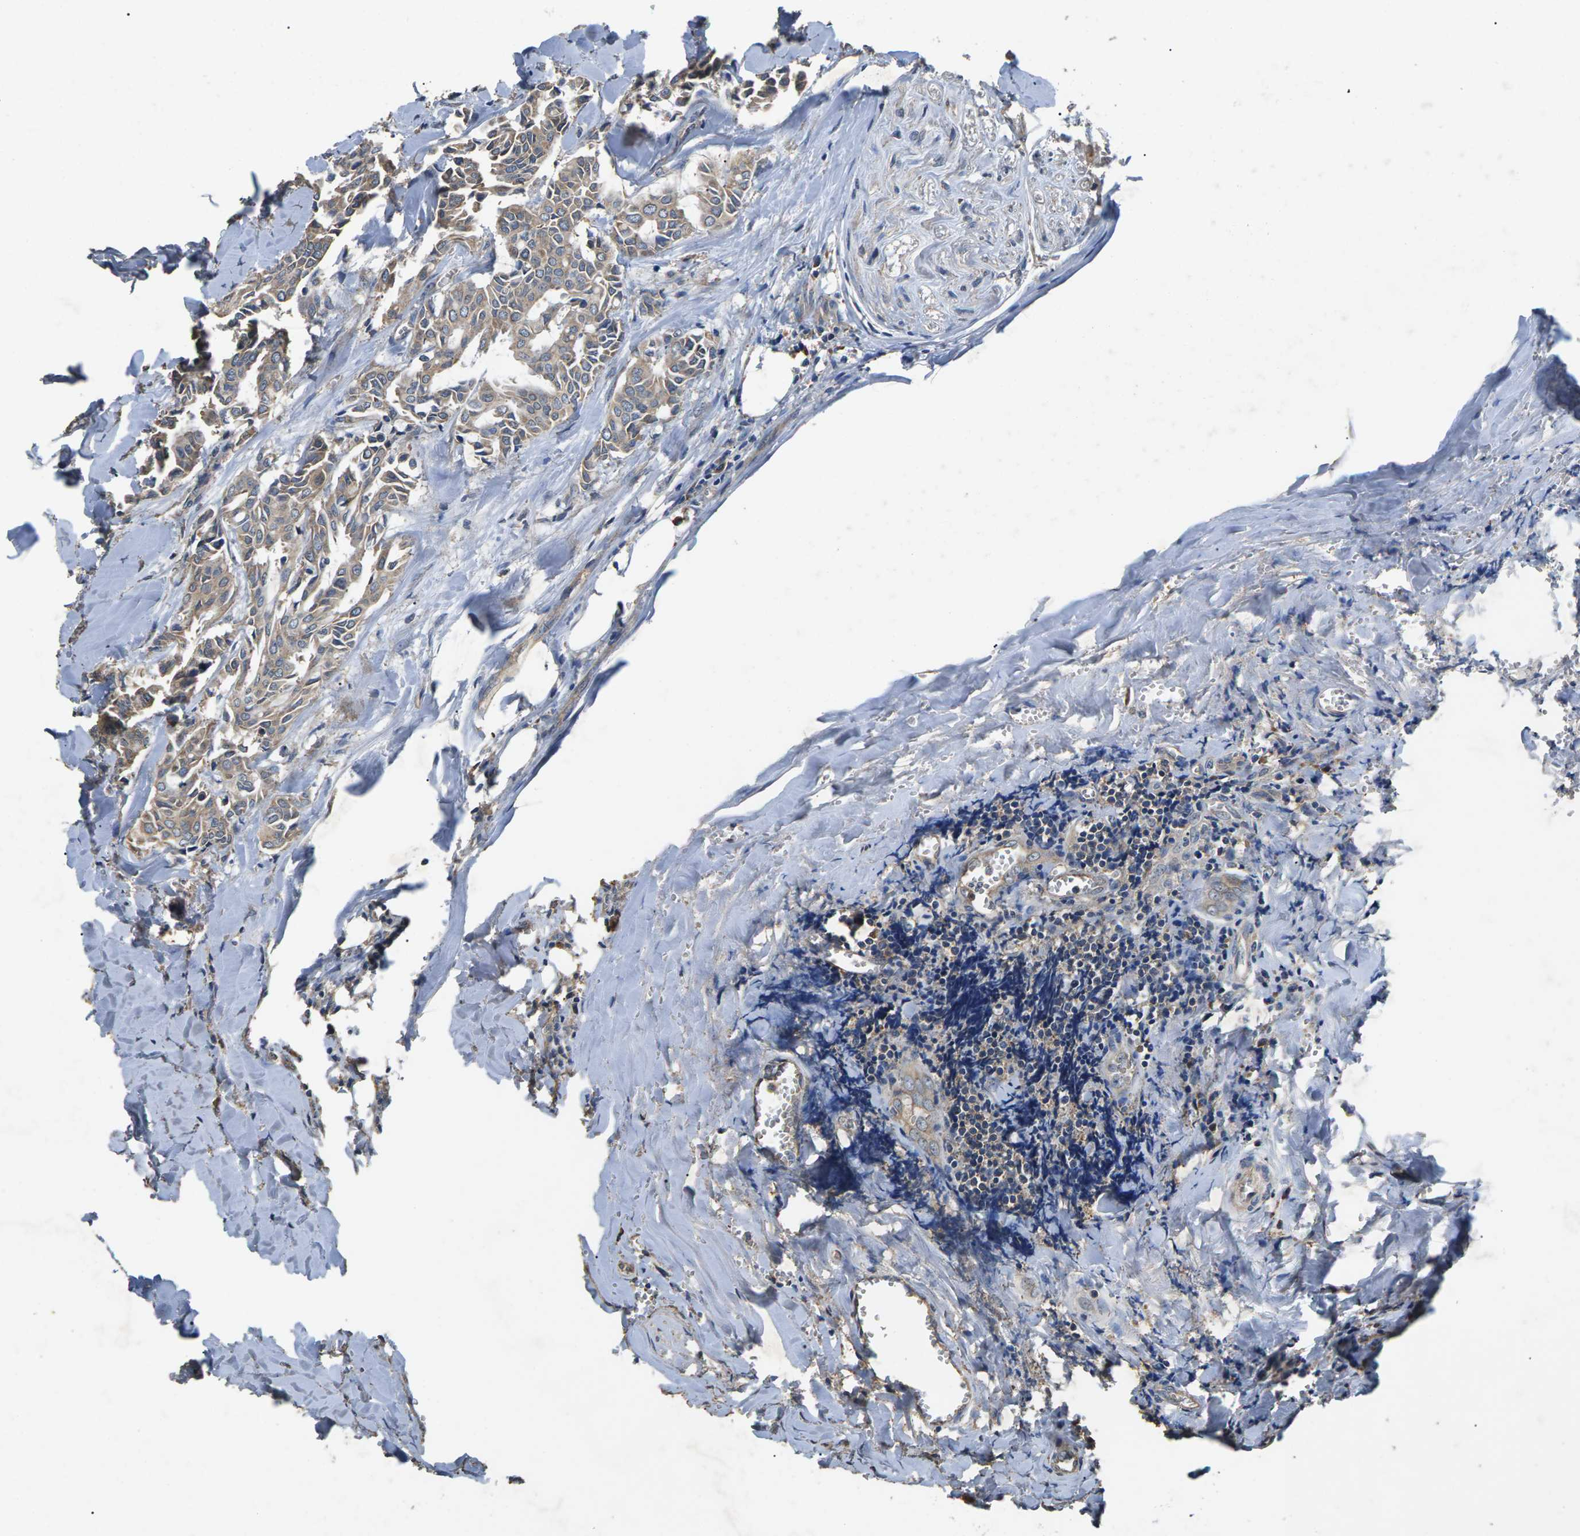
{"staining": {"intensity": "weak", "quantity": ">75%", "location": "cytoplasmic/membranous"}, "tissue": "head and neck cancer", "cell_type": "Tumor cells", "image_type": "cancer", "snomed": [{"axis": "morphology", "description": "Adenocarcinoma, NOS"}, {"axis": "topography", "description": "Salivary gland"}, {"axis": "topography", "description": "Head-Neck"}], "caption": "IHC image of human head and neck adenocarcinoma stained for a protein (brown), which displays low levels of weak cytoplasmic/membranous staining in approximately >75% of tumor cells.", "gene": "B4GAT1", "patient": {"sex": "female", "age": 59}}